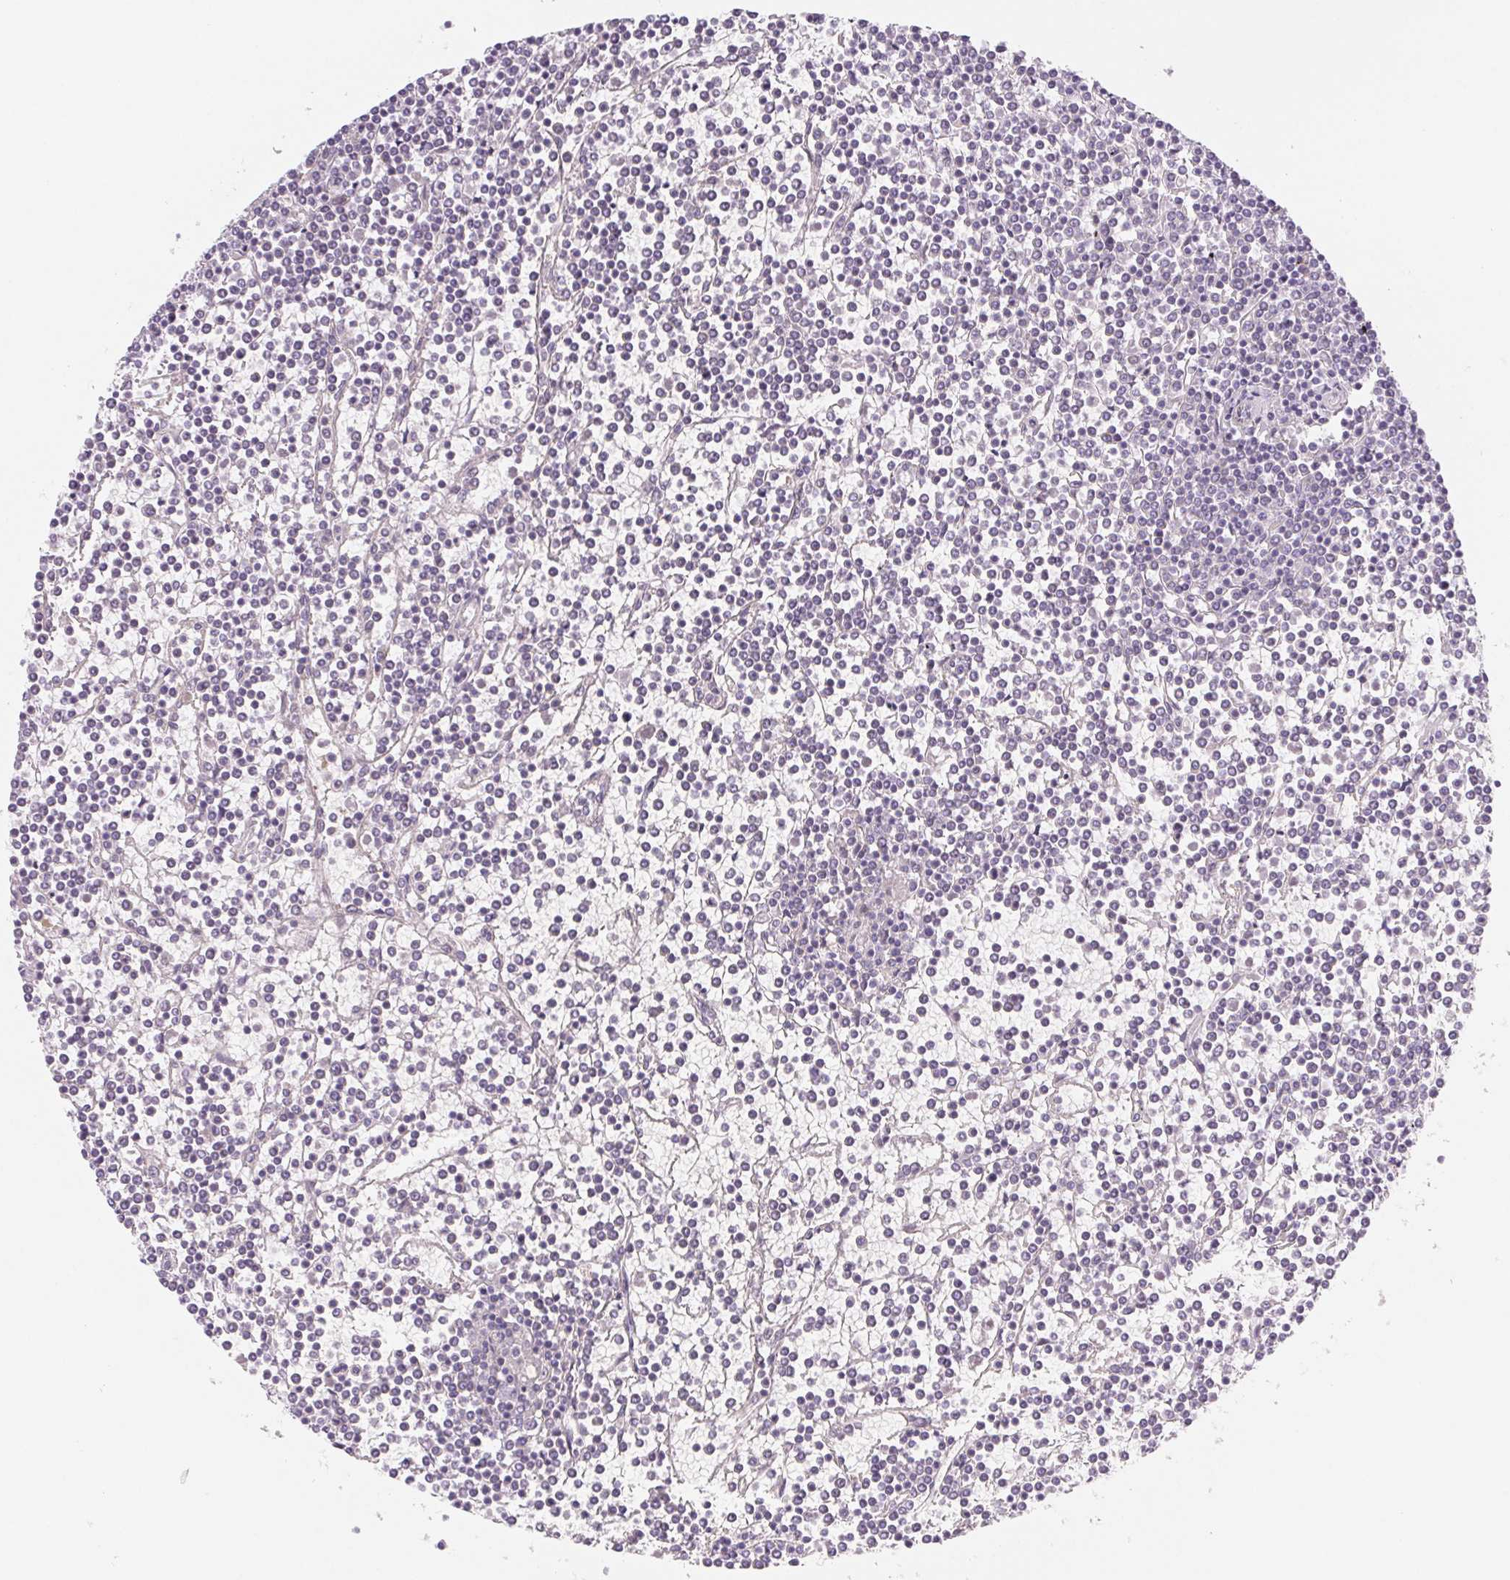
{"staining": {"intensity": "negative", "quantity": "none", "location": "none"}, "tissue": "lymphoma", "cell_type": "Tumor cells", "image_type": "cancer", "snomed": [{"axis": "morphology", "description": "Malignant lymphoma, non-Hodgkin's type, Low grade"}, {"axis": "topography", "description": "Spleen"}], "caption": "DAB (3,3'-diaminobenzidine) immunohistochemical staining of human malignant lymphoma, non-Hodgkin's type (low-grade) shows no significant expression in tumor cells.", "gene": "CTNND2", "patient": {"sex": "female", "age": 19}}